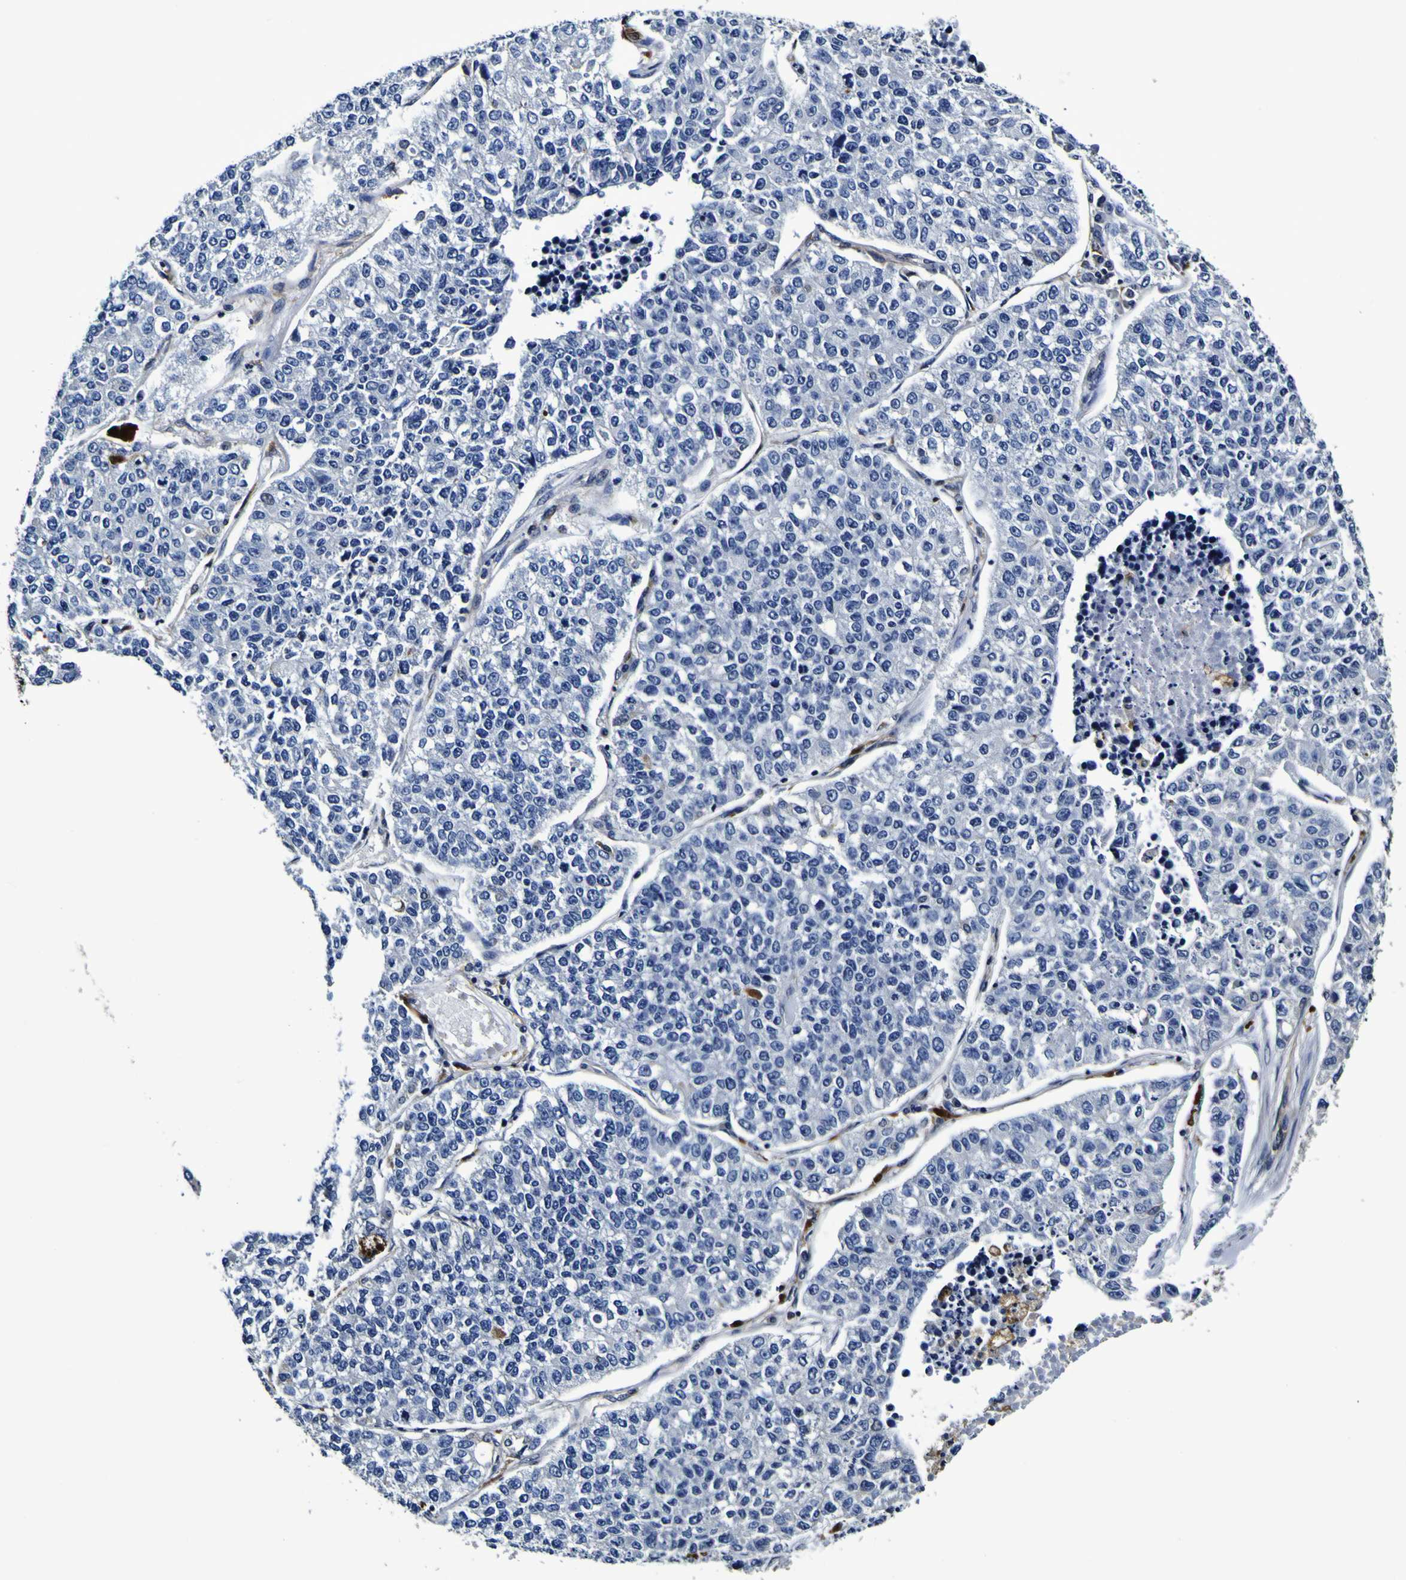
{"staining": {"intensity": "negative", "quantity": "none", "location": "none"}, "tissue": "lung cancer", "cell_type": "Tumor cells", "image_type": "cancer", "snomed": [{"axis": "morphology", "description": "Adenocarcinoma, NOS"}, {"axis": "topography", "description": "Lung"}], "caption": "Tumor cells are negative for protein expression in human lung cancer (adenocarcinoma).", "gene": "GPX1", "patient": {"sex": "male", "age": 49}}